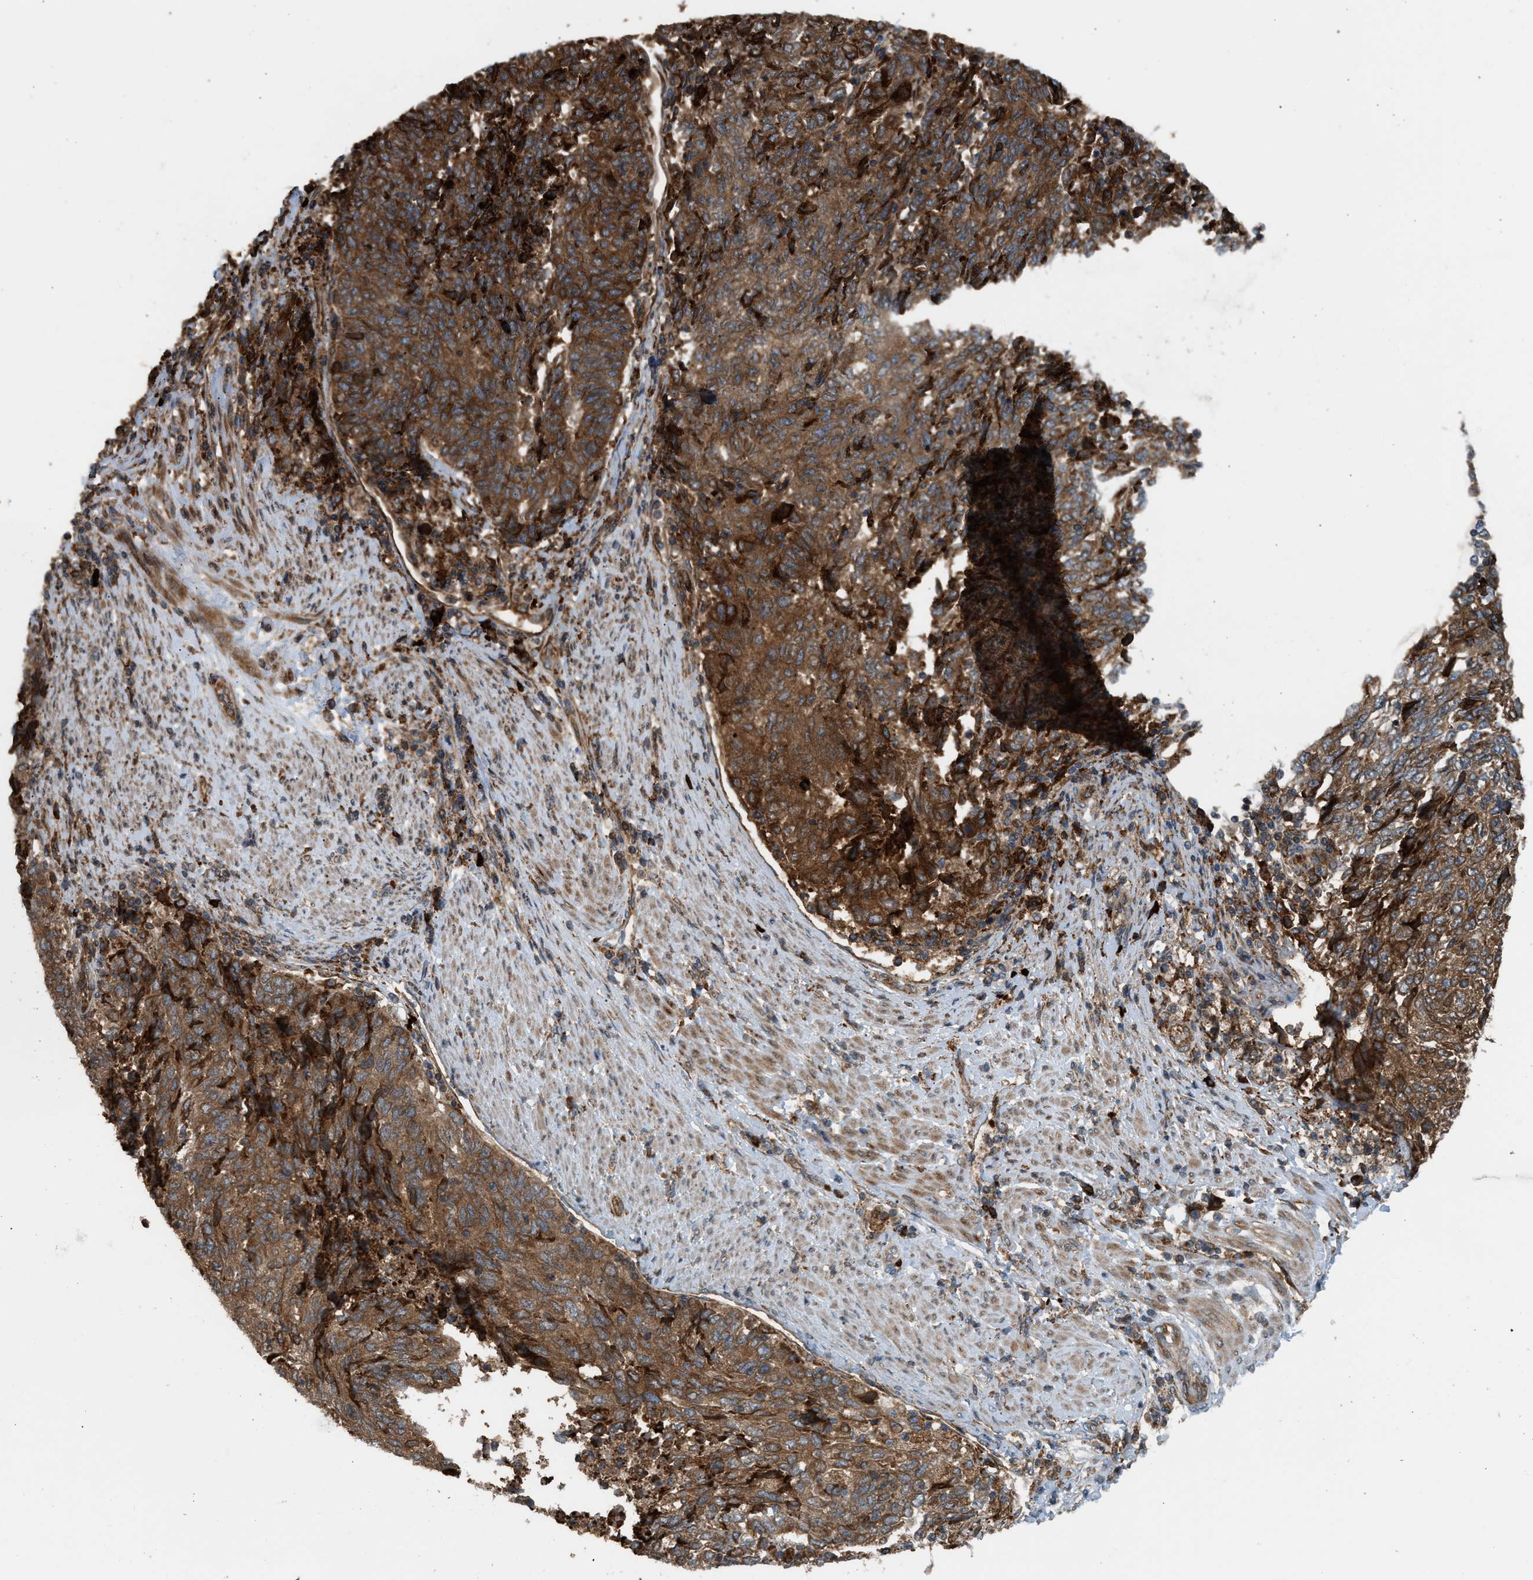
{"staining": {"intensity": "strong", "quantity": ">75%", "location": "cytoplasmic/membranous"}, "tissue": "endometrial cancer", "cell_type": "Tumor cells", "image_type": "cancer", "snomed": [{"axis": "morphology", "description": "Adenocarcinoma, NOS"}, {"axis": "topography", "description": "Endometrium"}], "caption": "An immunohistochemistry photomicrograph of neoplastic tissue is shown. Protein staining in brown shows strong cytoplasmic/membranous positivity in endometrial adenocarcinoma within tumor cells.", "gene": "BAIAP2L1", "patient": {"sex": "female", "age": 80}}